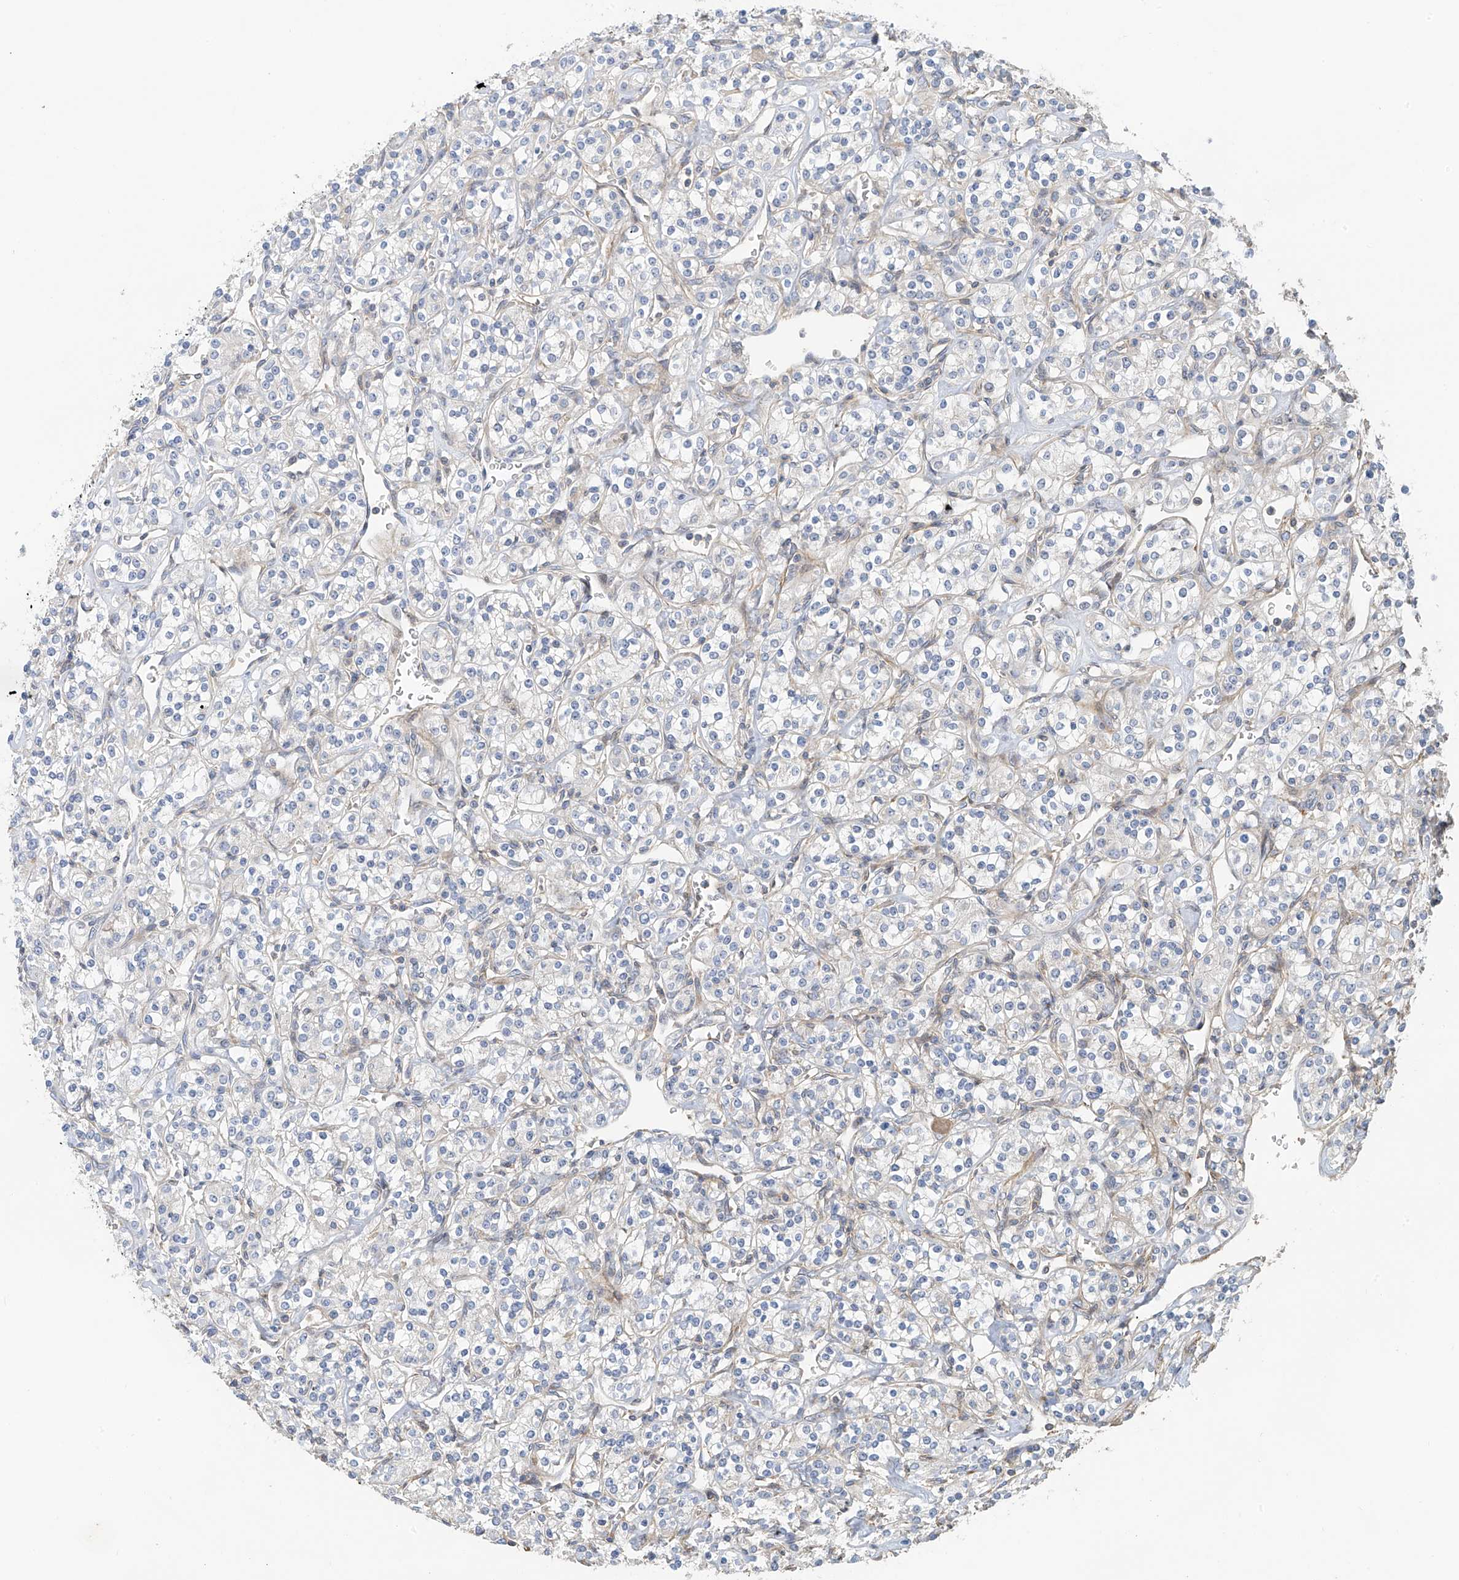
{"staining": {"intensity": "negative", "quantity": "none", "location": "none"}, "tissue": "renal cancer", "cell_type": "Tumor cells", "image_type": "cancer", "snomed": [{"axis": "morphology", "description": "Adenocarcinoma, NOS"}, {"axis": "topography", "description": "Kidney"}], "caption": "An image of human adenocarcinoma (renal) is negative for staining in tumor cells.", "gene": "SLC43A3", "patient": {"sex": "male", "age": 77}}